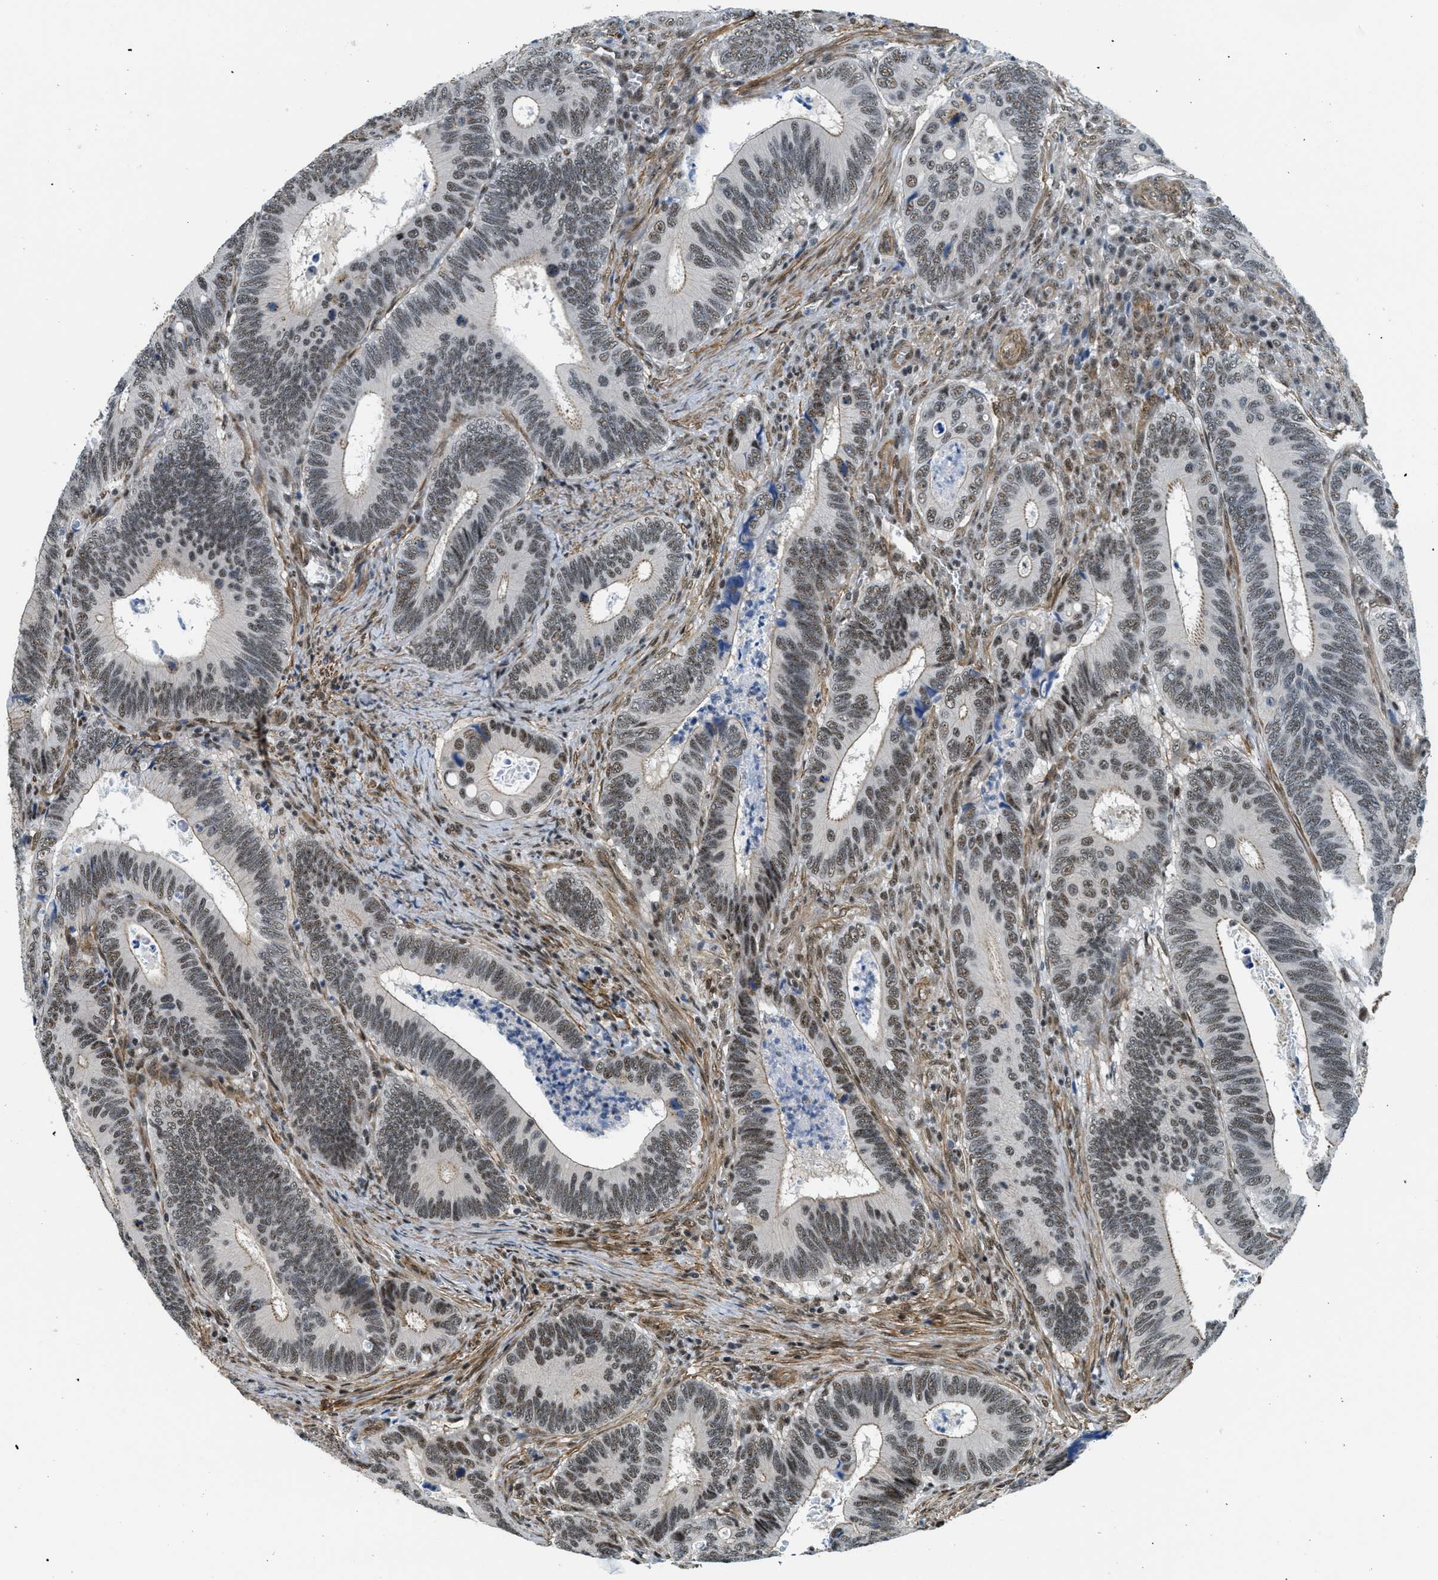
{"staining": {"intensity": "moderate", "quantity": ">75%", "location": "cytoplasmic/membranous,nuclear"}, "tissue": "colorectal cancer", "cell_type": "Tumor cells", "image_type": "cancer", "snomed": [{"axis": "morphology", "description": "Inflammation, NOS"}, {"axis": "morphology", "description": "Adenocarcinoma, NOS"}, {"axis": "topography", "description": "Colon"}], "caption": "A brown stain highlights moderate cytoplasmic/membranous and nuclear expression of a protein in human colorectal cancer tumor cells.", "gene": "CFAP36", "patient": {"sex": "male", "age": 72}}